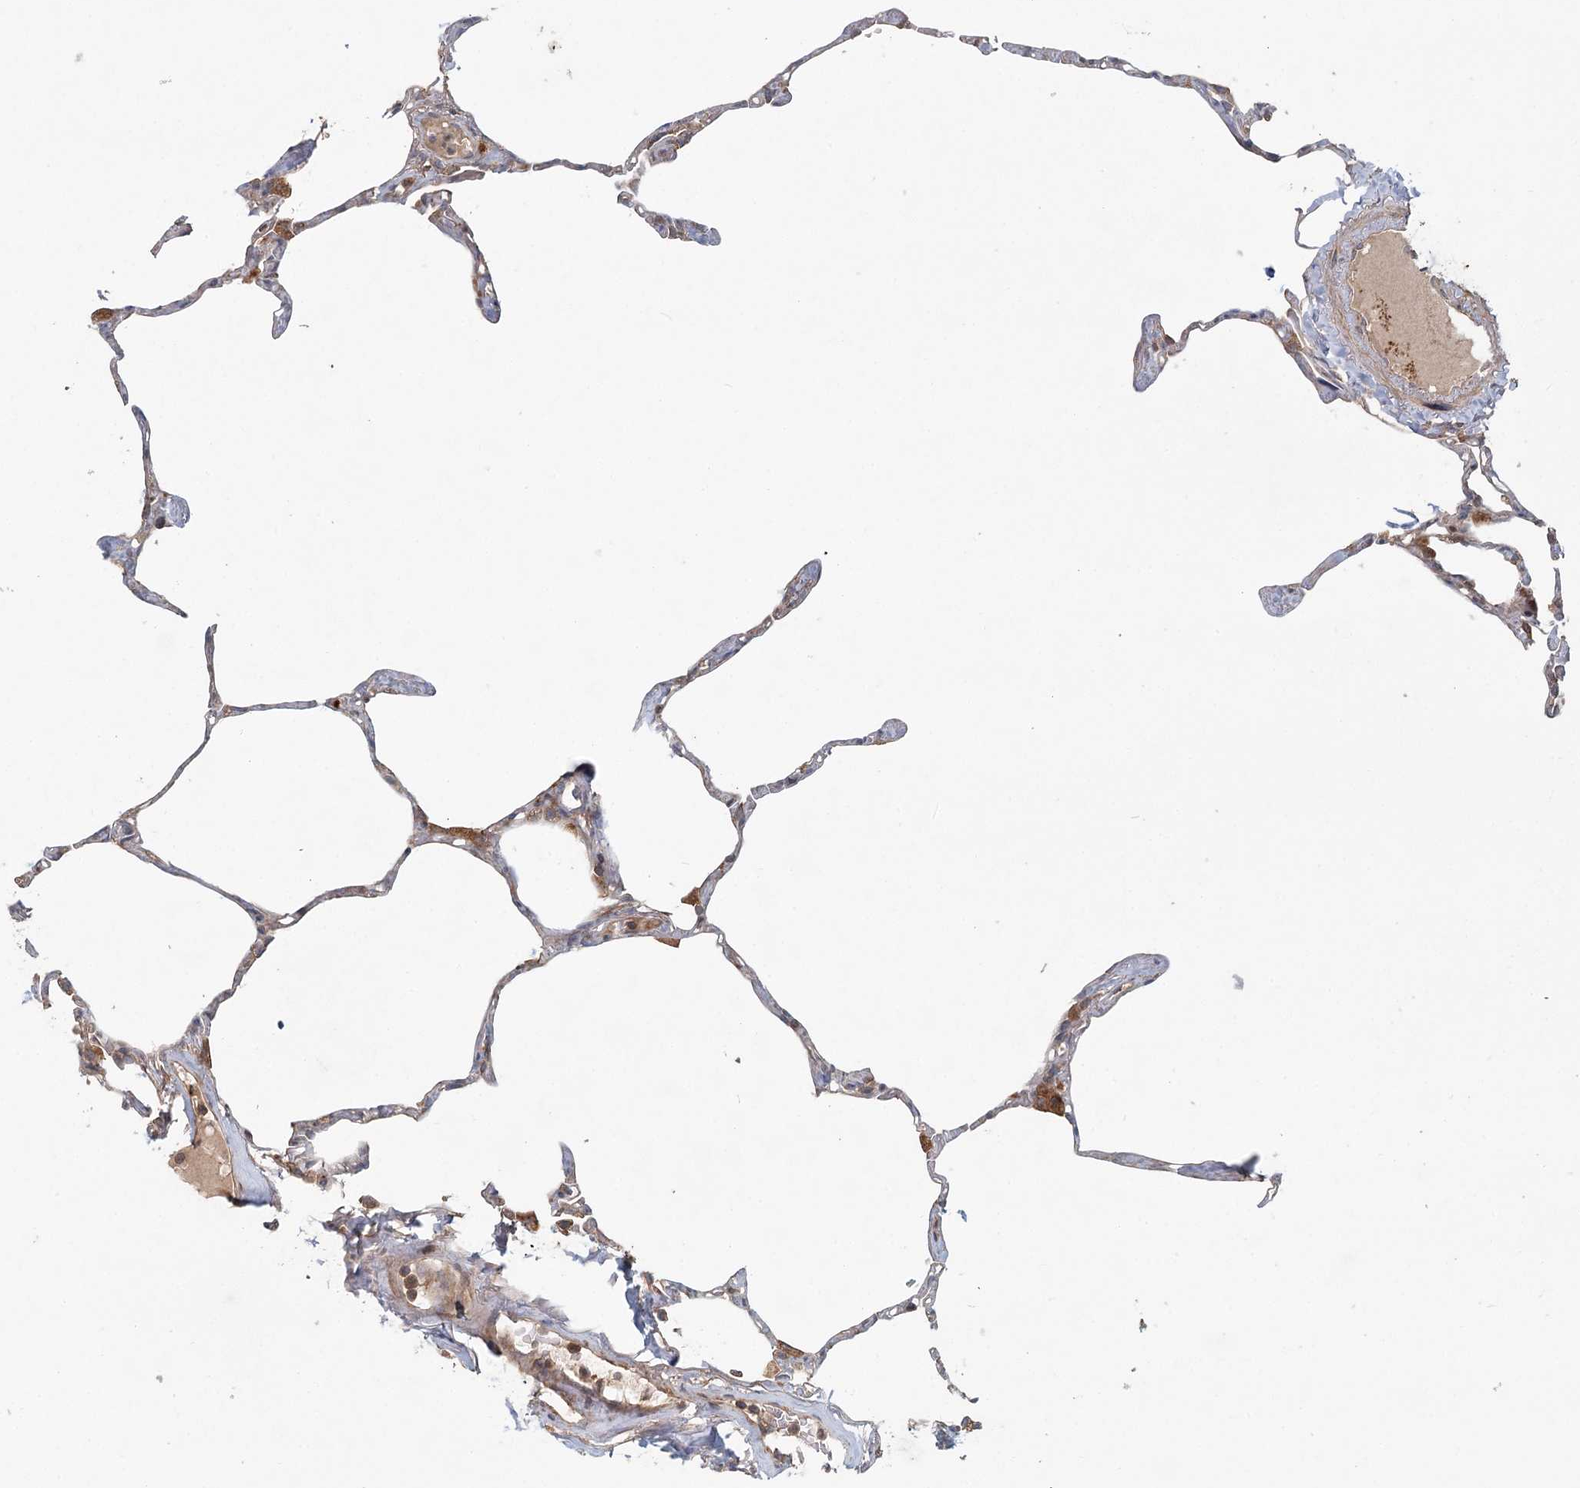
{"staining": {"intensity": "moderate", "quantity": "25%-75%", "location": "cytoplasmic/membranous"}, "tissue": "lung", "cell_type": "Alveolar cells", "image_type": "normal", "snomed": [{"axis": "morphology", "description": "Normal tissue, NOS"}, {"axis": "topography", "description": "Lung"}], "caption": "Brown immunohistochemical staining in benign human lung demonstrates moderate cytoplasmic/membranous staining in about 25%-75% of alveolar cells. (DAB = brown stain, brightfield microscopy at high magnification).", "gene": "ENSG00000273217", "patient": {"sex": "male", "age": 65}}